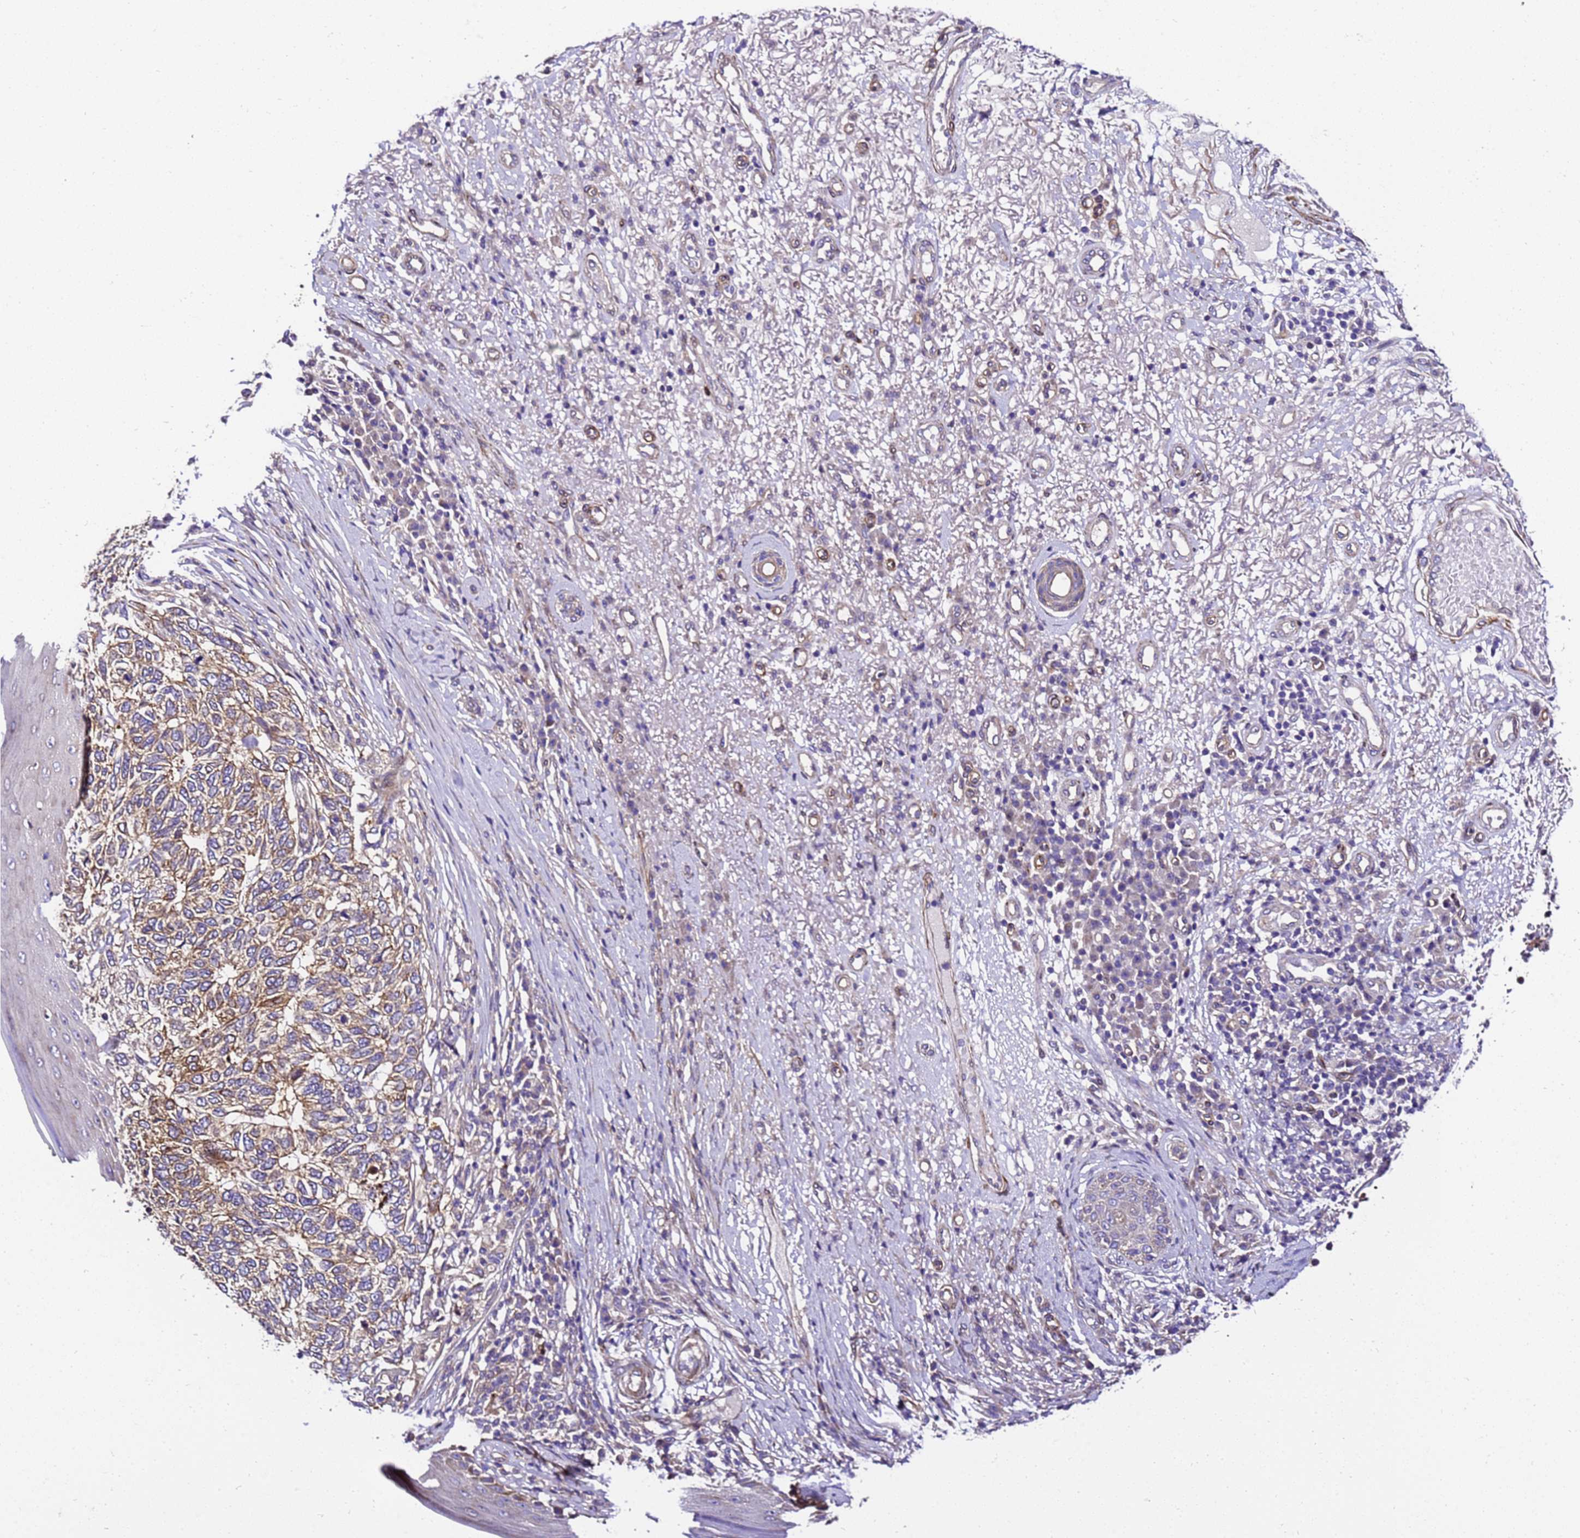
{"staining": {"intensity": "moderate", "quantity": ">75%", "location": "cytoplasmic/membranous"}, "tissue": "skin cancer", "cell_type": "Tumor cells", "image_type": "cancer", "snomed": [{"axis": "morphology", "description": "Basal cell carcinoma"}, {"axis": "topography", "description": "Skin"}], "caption": "Immunohistochemical staining of skin cancer (basal cell carcinoma) reveals medium levels of moderate cytoplasmic/membranous protein staining in approximately >75% of tumor cells. (Stains: DAB in brown, nuclei in blue, Microscopy: brightfield microscopy at high magnification).", "gene": "ZNF417", "patient": {"sex": "female", "age": 65}}